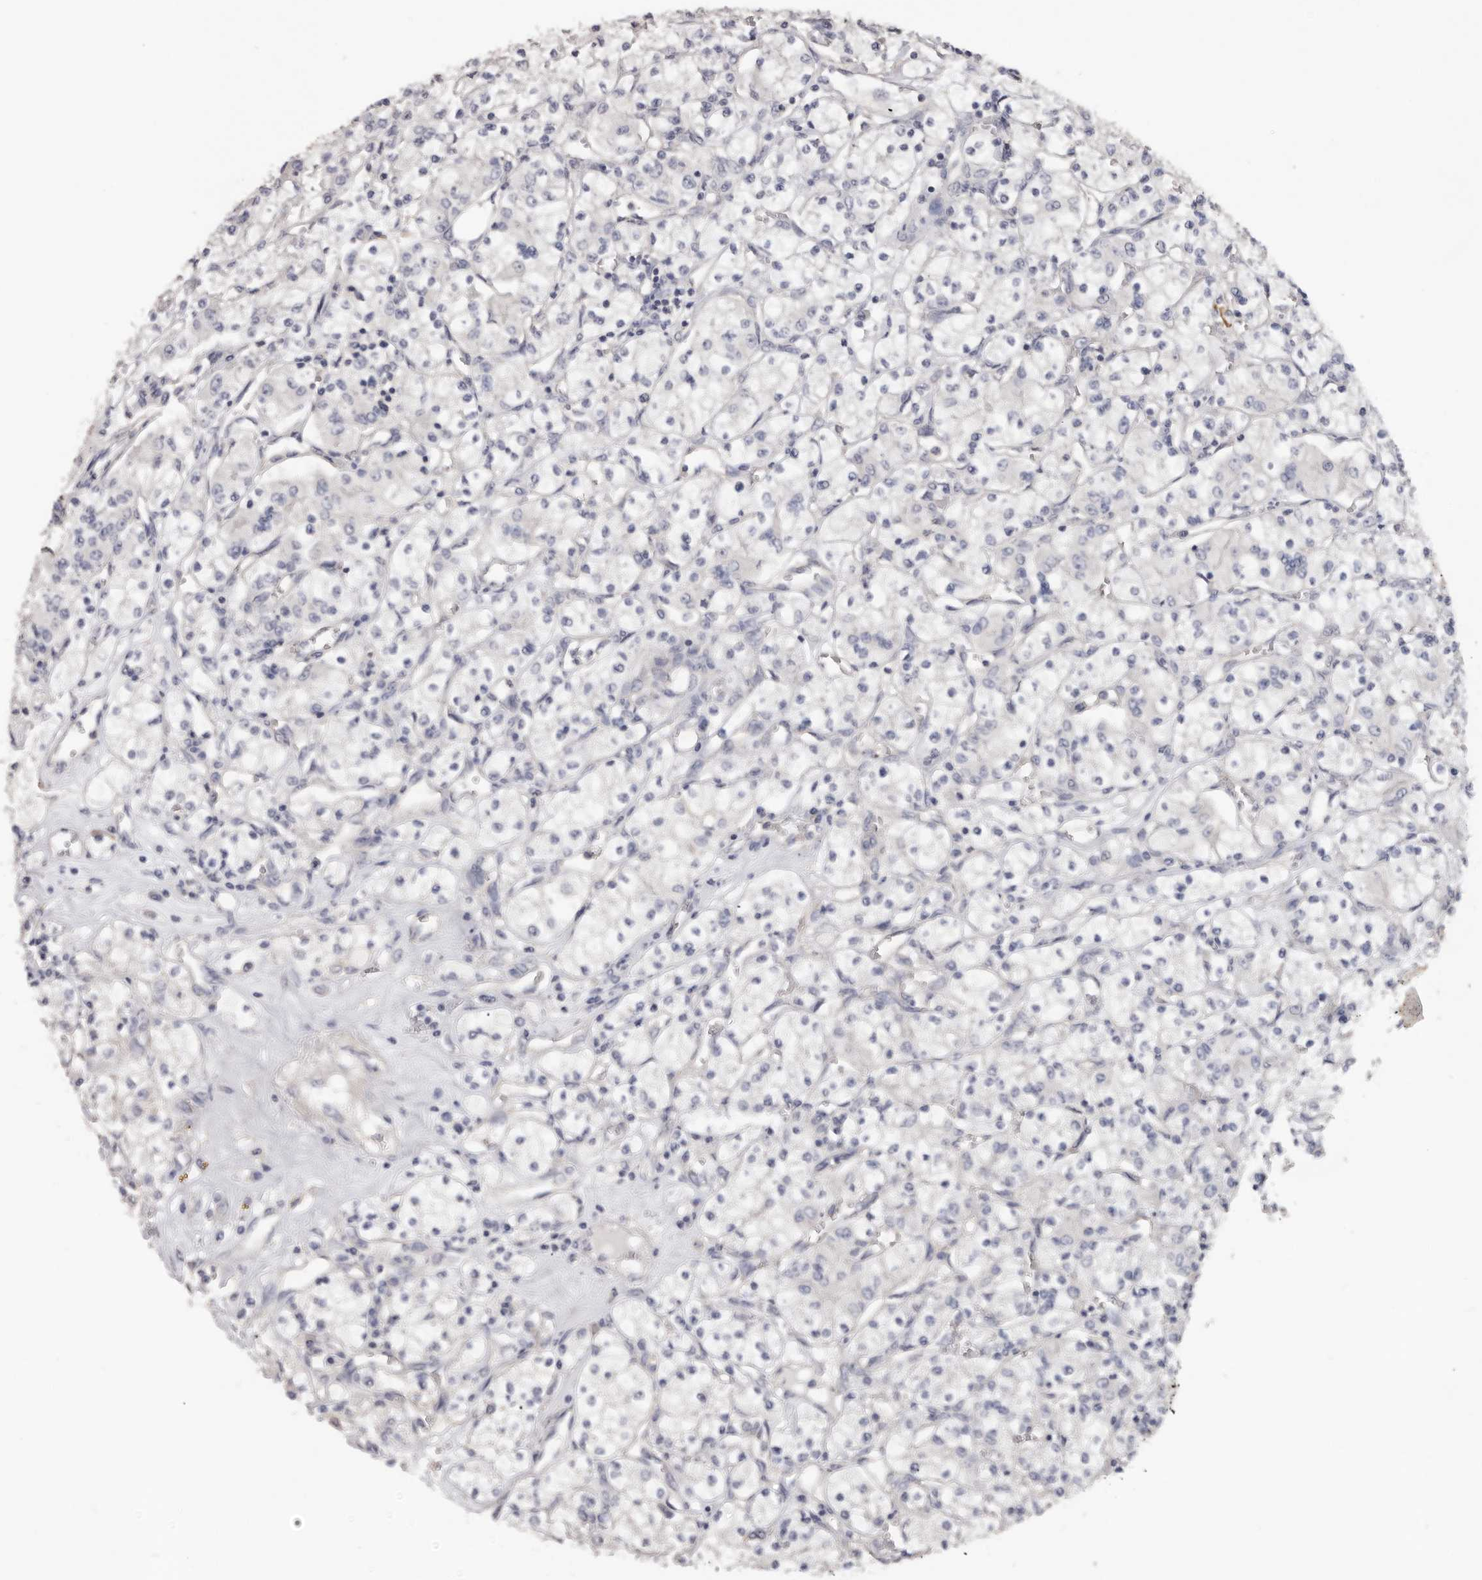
{"staining": {"intensity": "negative", "quantity": "none", "location": "none"}, "tissue": "renal cancer", "cell_type": "Tumor cells", "image_type": "cancer", "snomed": [{"axis": "morphology", "description": "Adenocarcinoma, NOS"}, {"axis": "topography", "description": "Kidney"}], "caption": "Immunohistochemical staining of human renal cancer (adenocarcinoma) demonstrates no significant positivity in tumor cells.", "gene": "WDTC1", "patient": {"sex": "female", "age": 59}}